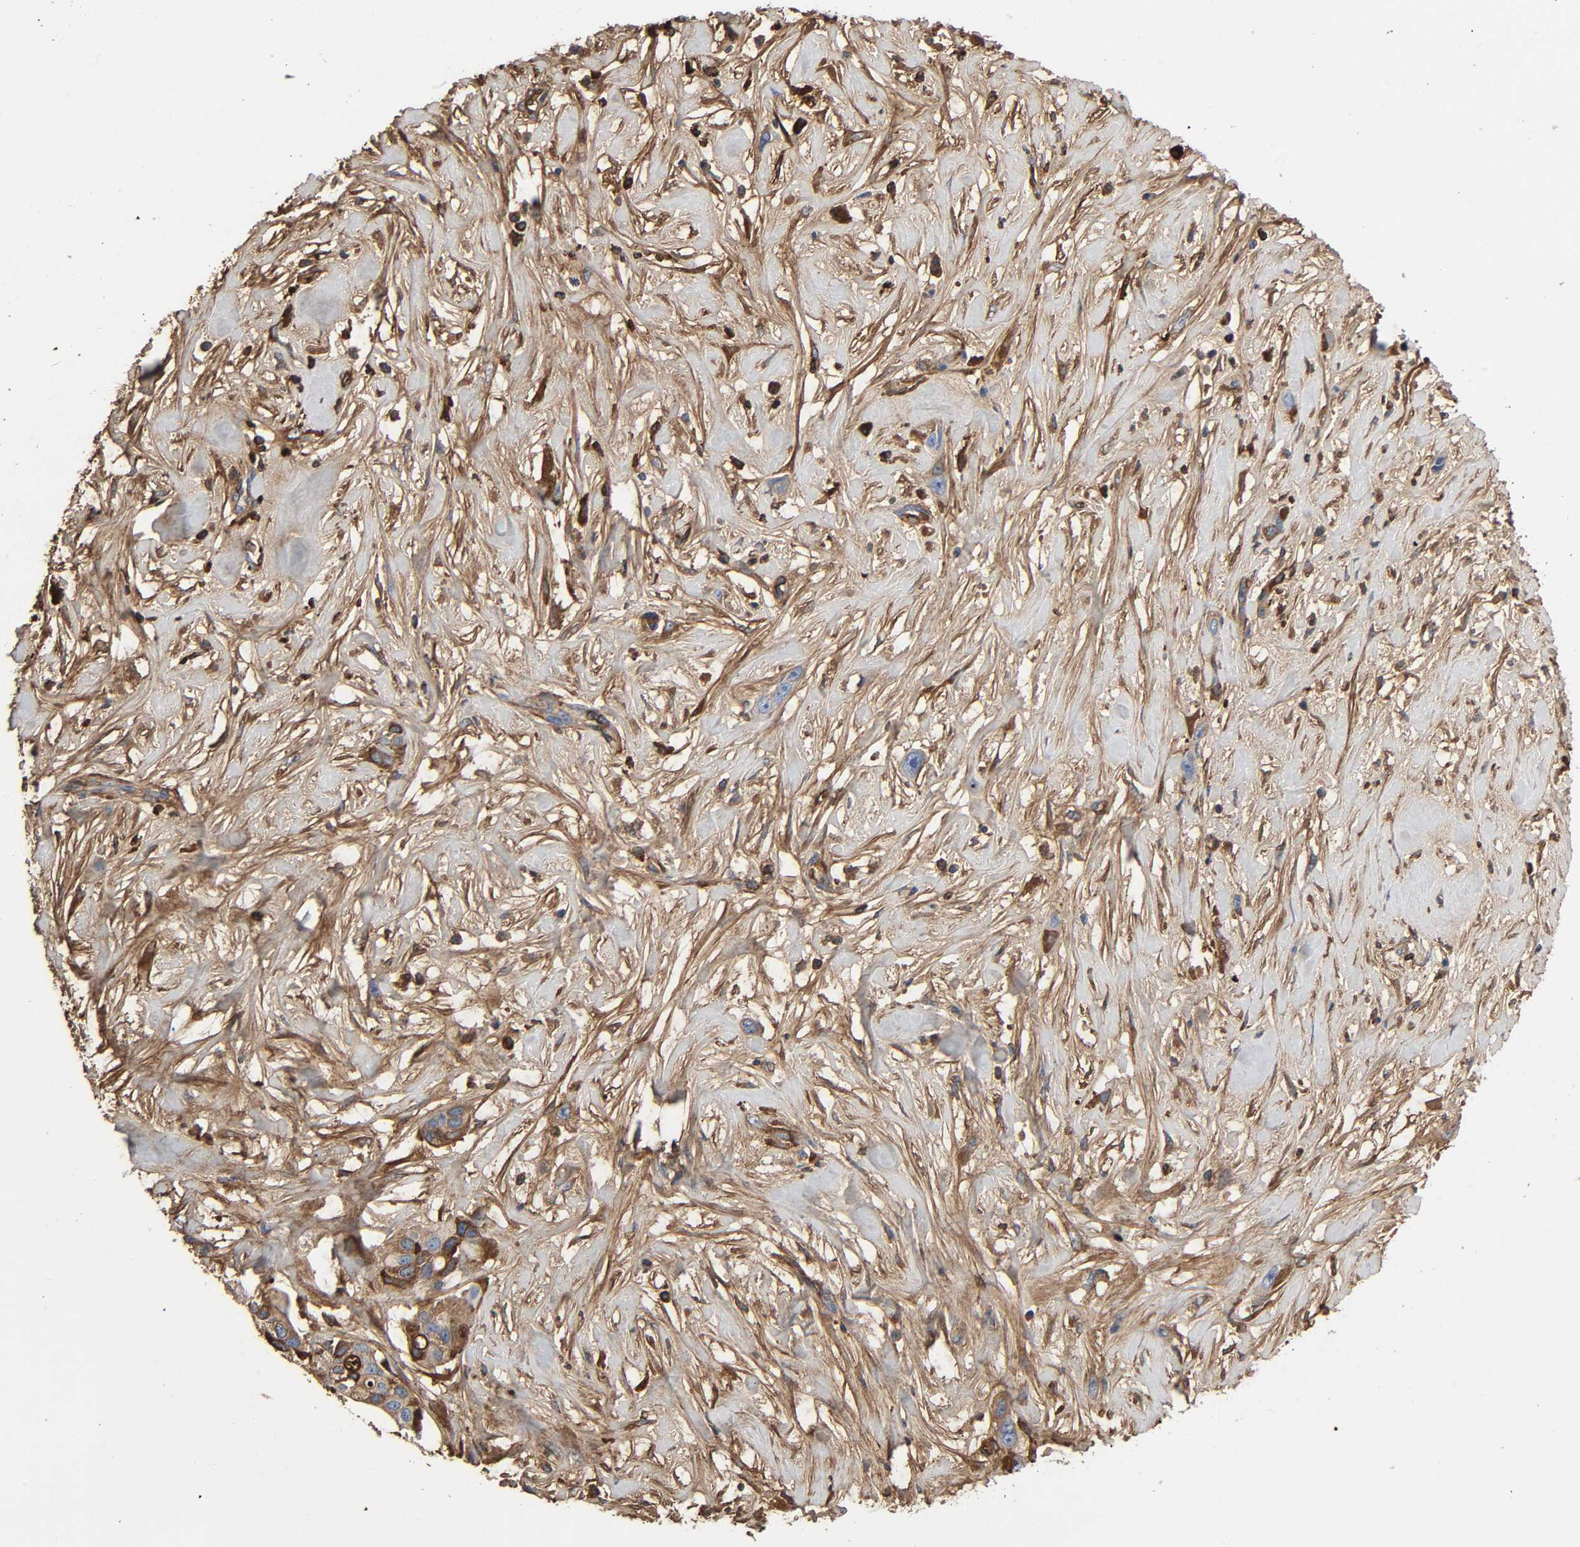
{"staining": {"intensity": "weak", "quantity": "25%-75%", "location": "cytoplasmic/membranous"}, "tissue": "pancreatic cancer", "cell_type": "Tumor cells", "image_type": "cancer", "snomed": [{"axis": "morphology", "description": "Adenocarcinoma, NOS"}, {"axis": "topography", "description": "Pancreas"}], "caption": "The immunohistochemical stain shows weak cytoplasmic/membranous expression in tumor cells of pancreatic cancer (adenocarcinoma) tissue.", "gene": "C3", "patient": {"sex": "female", "age": 60}}